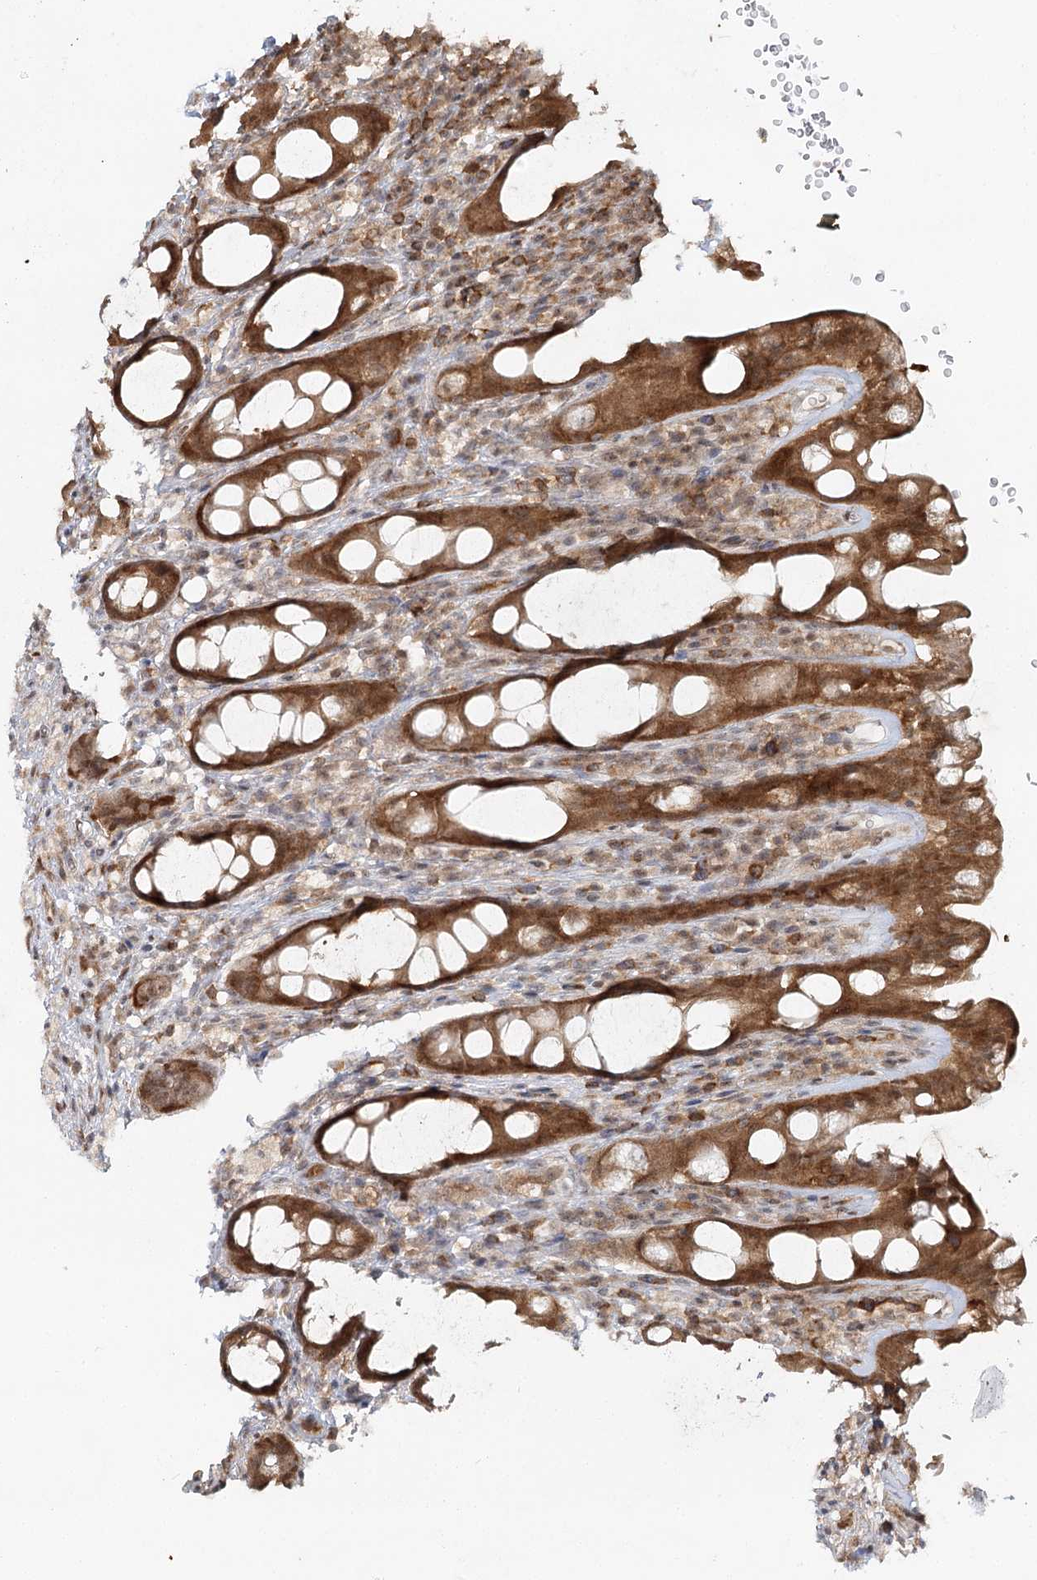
{"staining": {"intensity": "strong", "quantity": ">75%", "location": "cytoplasmic/membranous"}, "tissue": "rectum", "cell_type": "Glandular cells", "image_type": "normal", "snomed": [{"axis": "morphology", "description": "Normal tissue, NOS"}, {"axis": "topography", "description": "Rectum"}], "caption": "Glandular cells exhibit high levels of strong cytoplasmic/membranous positivity in approximately >75% of cells in normal rectum.", "gene": "FAM120B", "patient": {"sex": "male", "age": 44}}